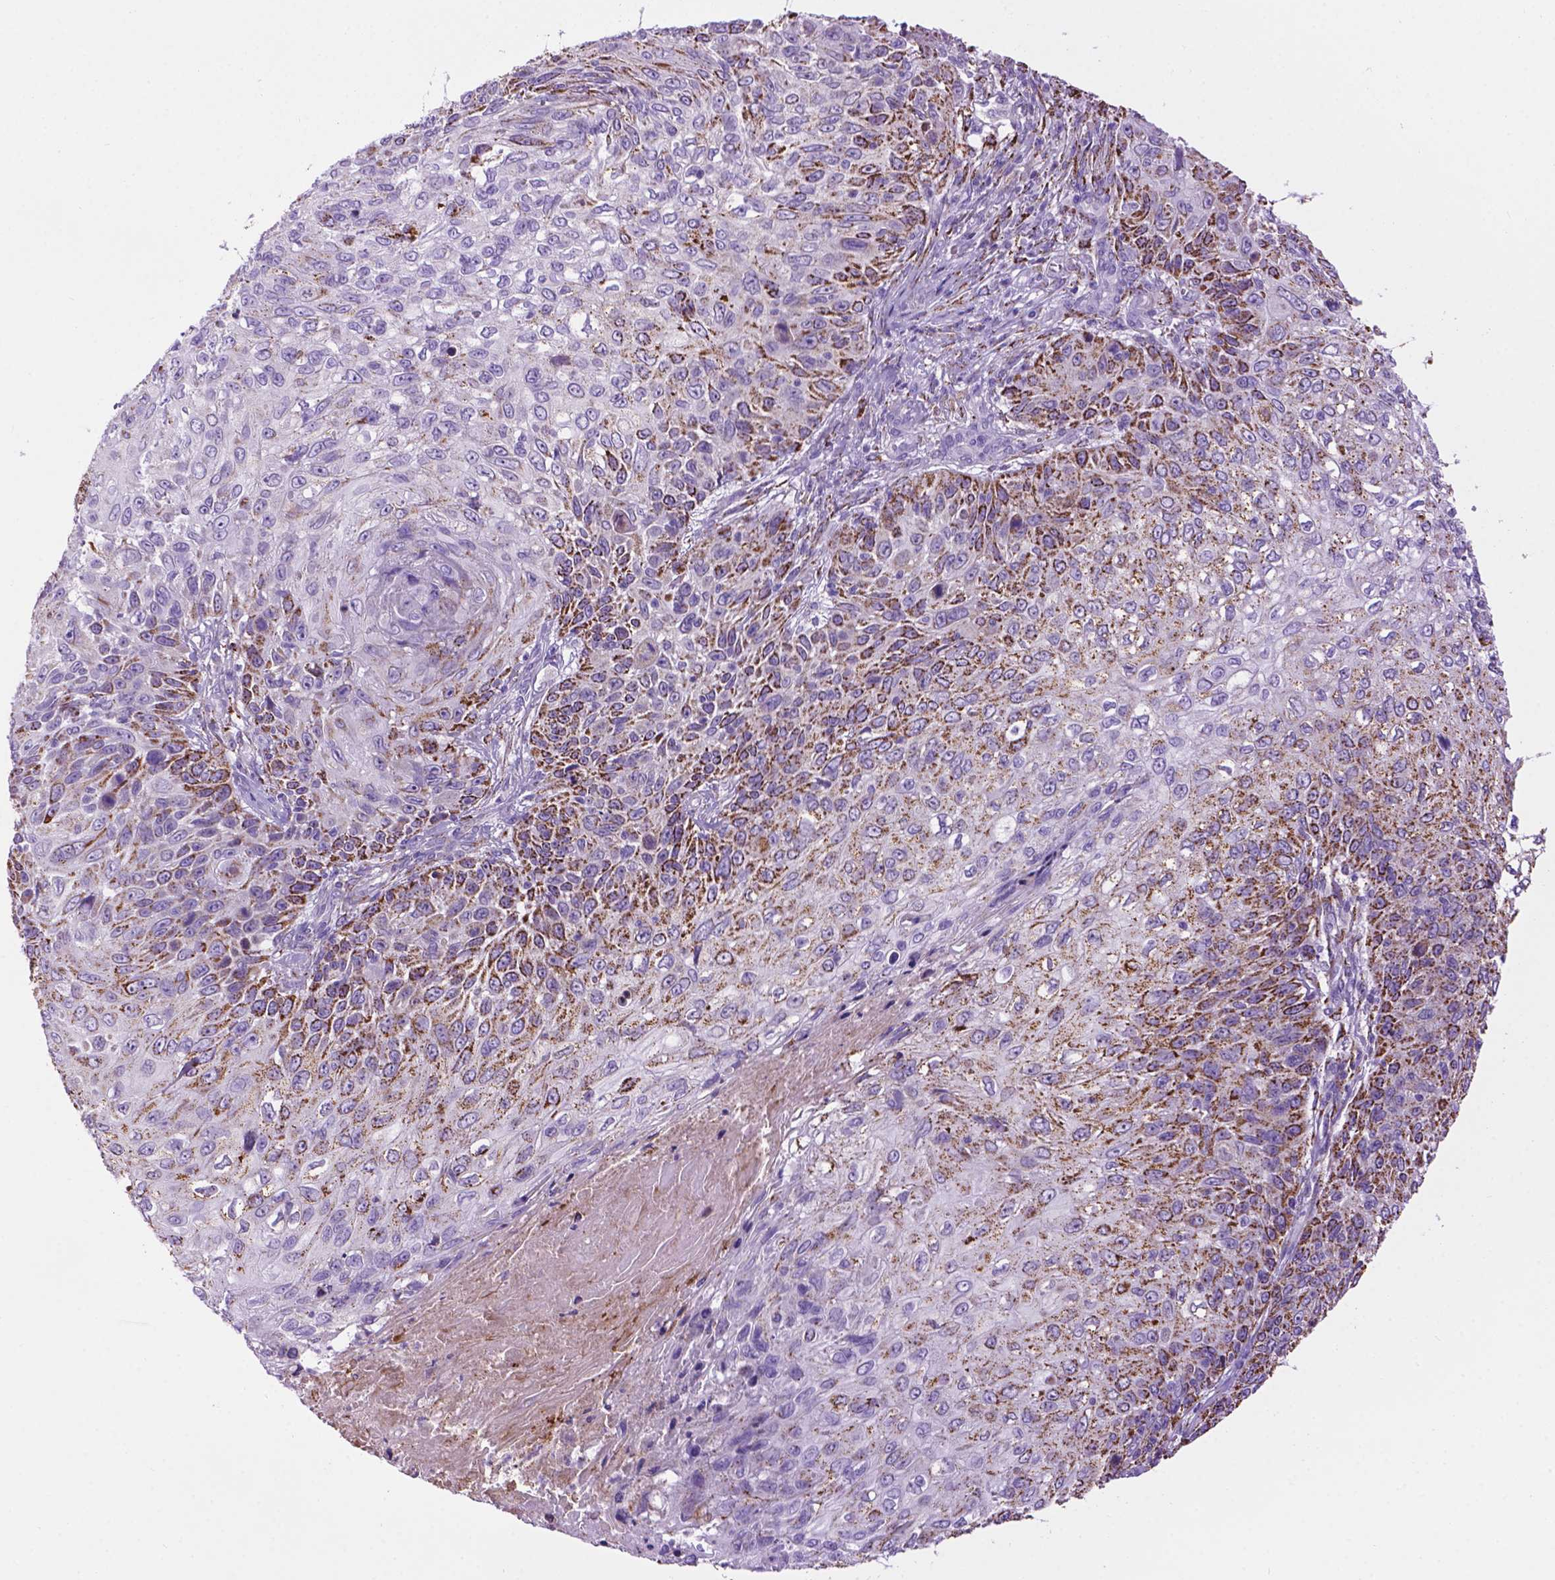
{"staining": {"intensity": "moderate", "quantity": "<25%", "location": "cytoplasmic/membranous"}, "tissue": "skin cancer", "cell_type": "Tumor cells", "image_type": "cancer", "snomed": [{"axis": "morphology", "description": "Squamous cell carcinoma, NOS"}, {"axis": "topography", "description": "Skin"}], "caption": "Skin cancer (squamous cell carcinoma) stained for a protein (brown) shows moderate cytoplasmic/membranous positive staining in approximately <25% of tumor cells.", "gene": "TMEM132E", "patient": {"sex": "male", "age": 92}}